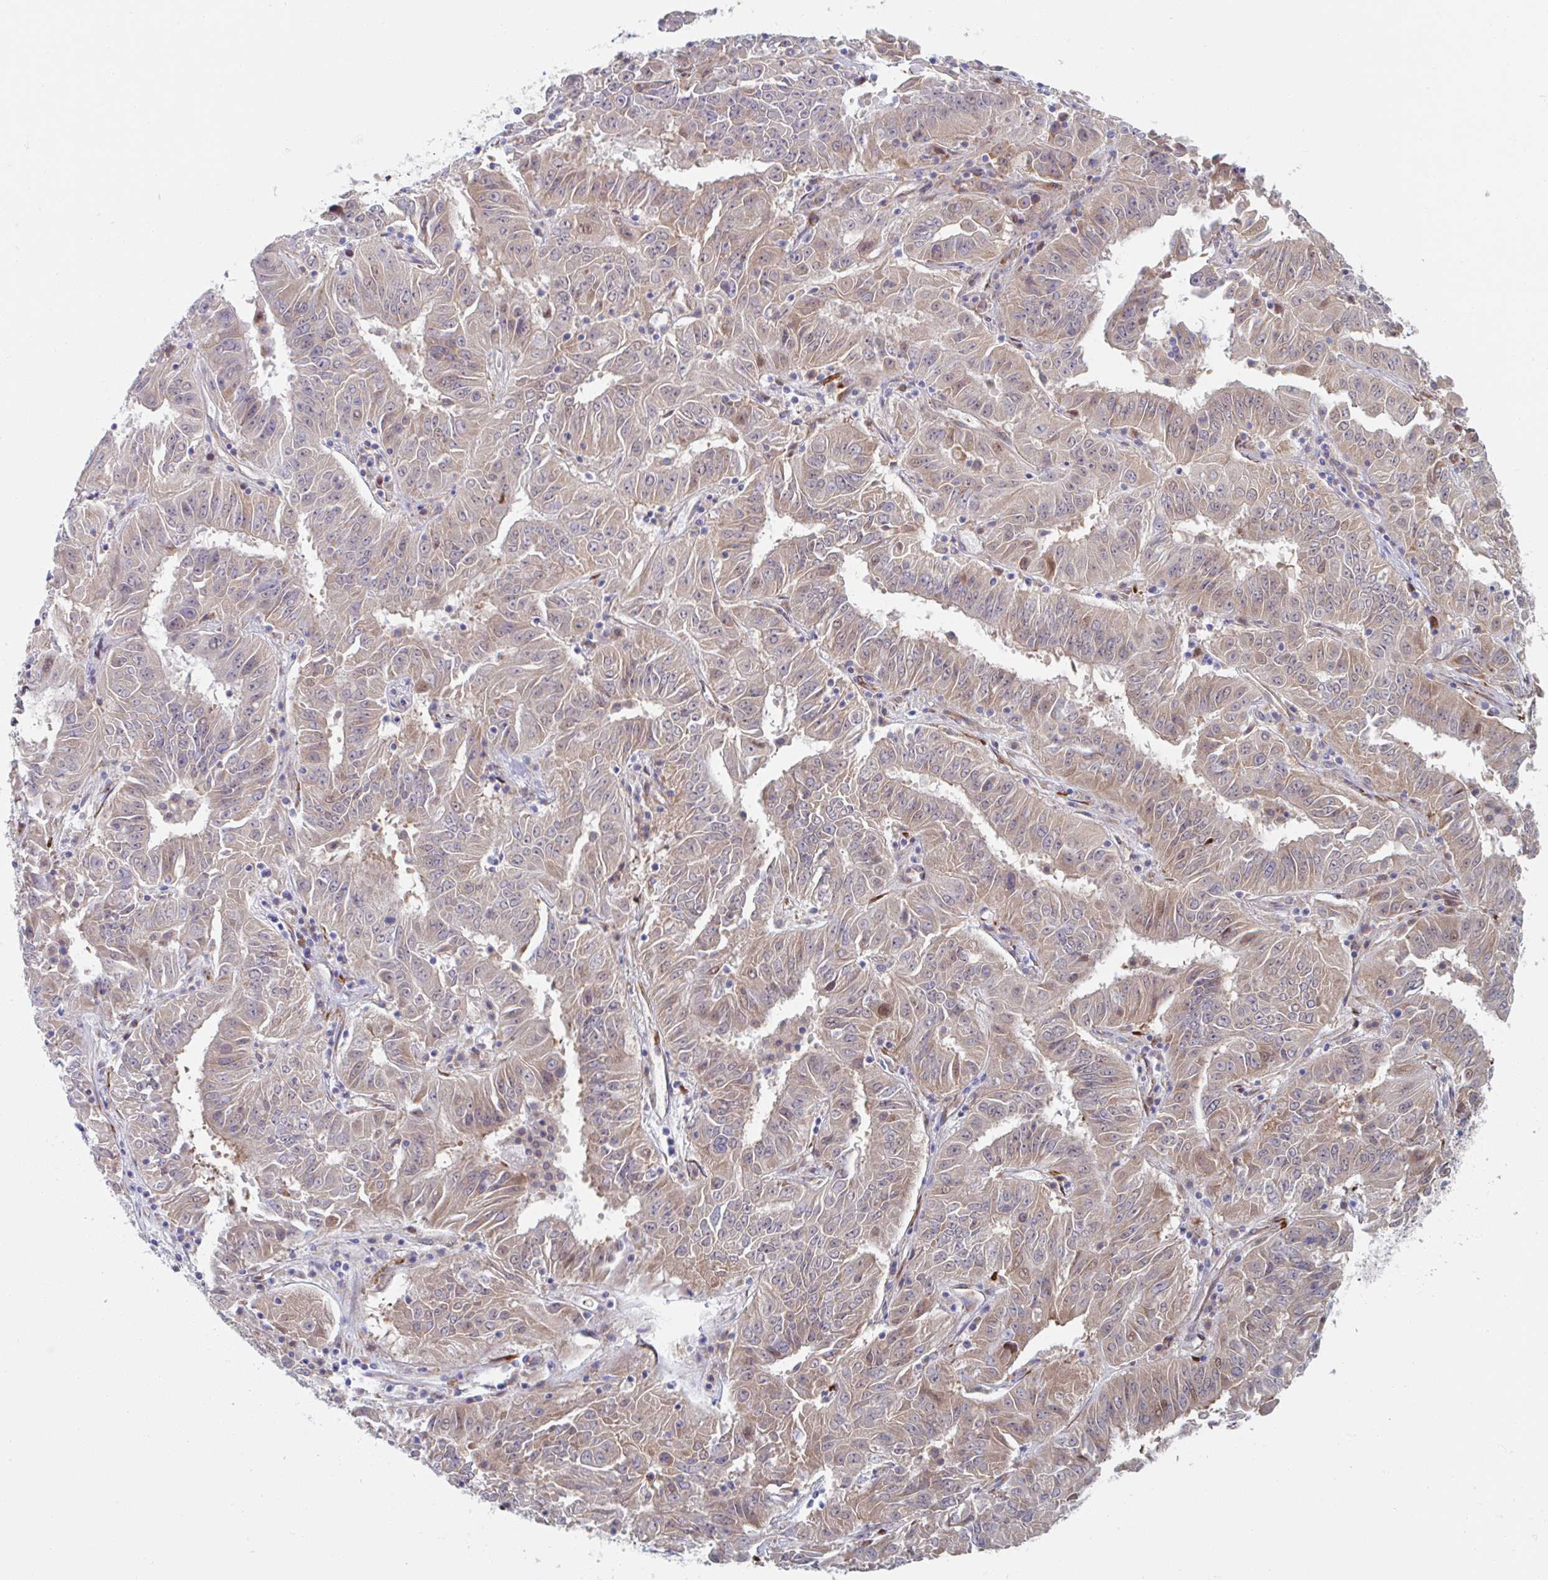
{"staining": {"intensity": "weak", "quantity": "<25%", "location": "cytoplasmic/membranous"}, "tissue": "pancreatic cancer", "cell_type": "Tumor cells", "image_type": "cancer", "snomed": [{"axis": "morphology", "description": "Adenocarcinoma, NOS"}, {"axis": "topography", "description": "Pancreas"}], "caption": "Histopathology image shows no significant protein expression in tumor cells of pancreatic cancer (adenocarcinoma).", "gene": "TRAPPC10", "patient": {"sex": "male", "age": 63}}